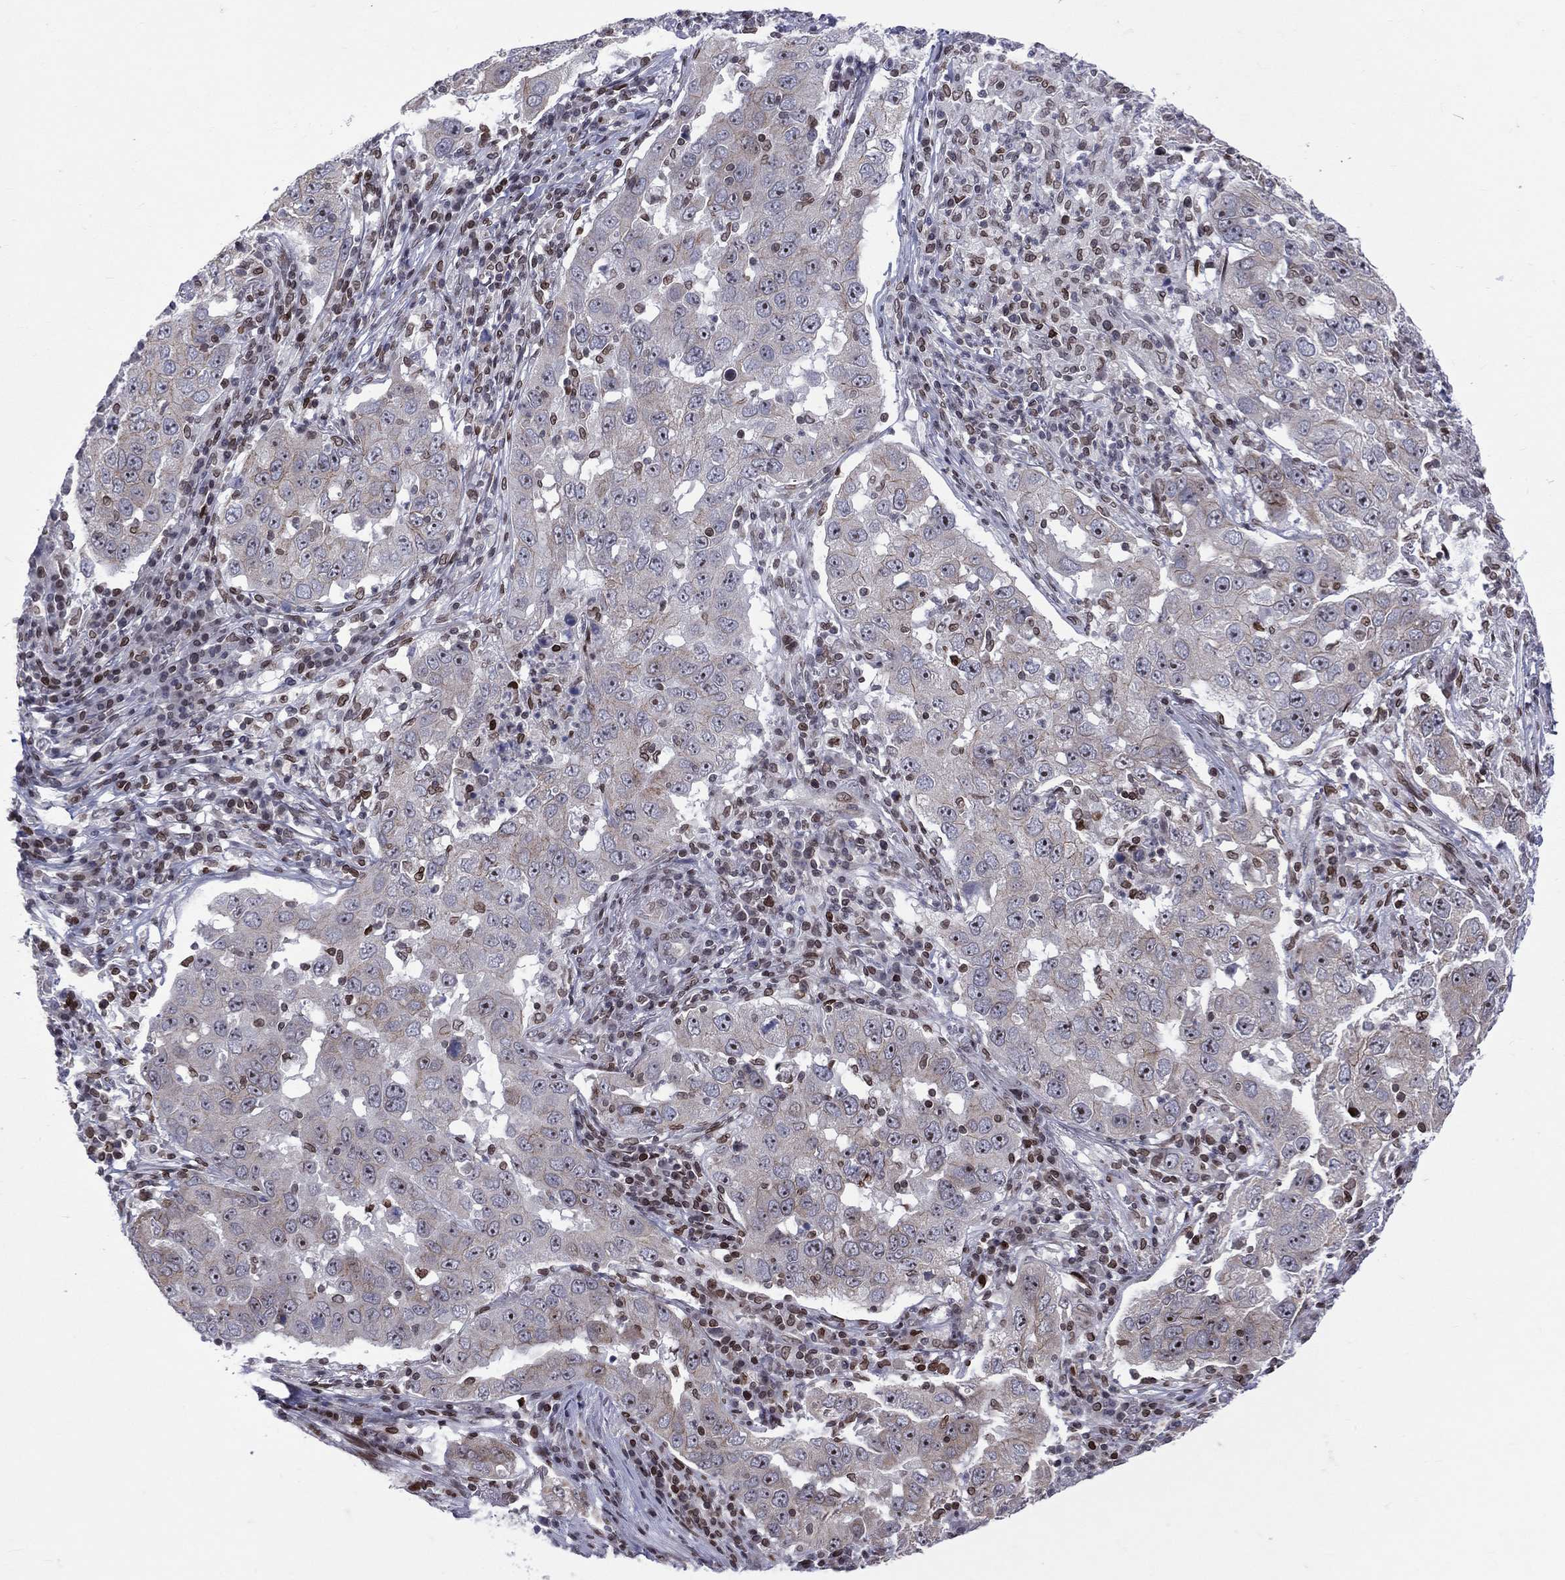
{"staining": {"intensity": "moderate", "quantity": "<25%", "location": "nuclear"}, "tissue": "lung cancer", "cell_type": "Tumor cells", "image_type": "cancer", "snomed": [{"axis": "morphology", "description": "Adenocarcinoma, NOS"}, {"axis": "topography", "description": "Lung"}], "caption": "A brown stain highlights moderate nuclear positivity of a protein in human adenocarcinoma (lung) tumor cells.", "gene": "DBF4B", "patient": {"sex": "male", "age": 73}}